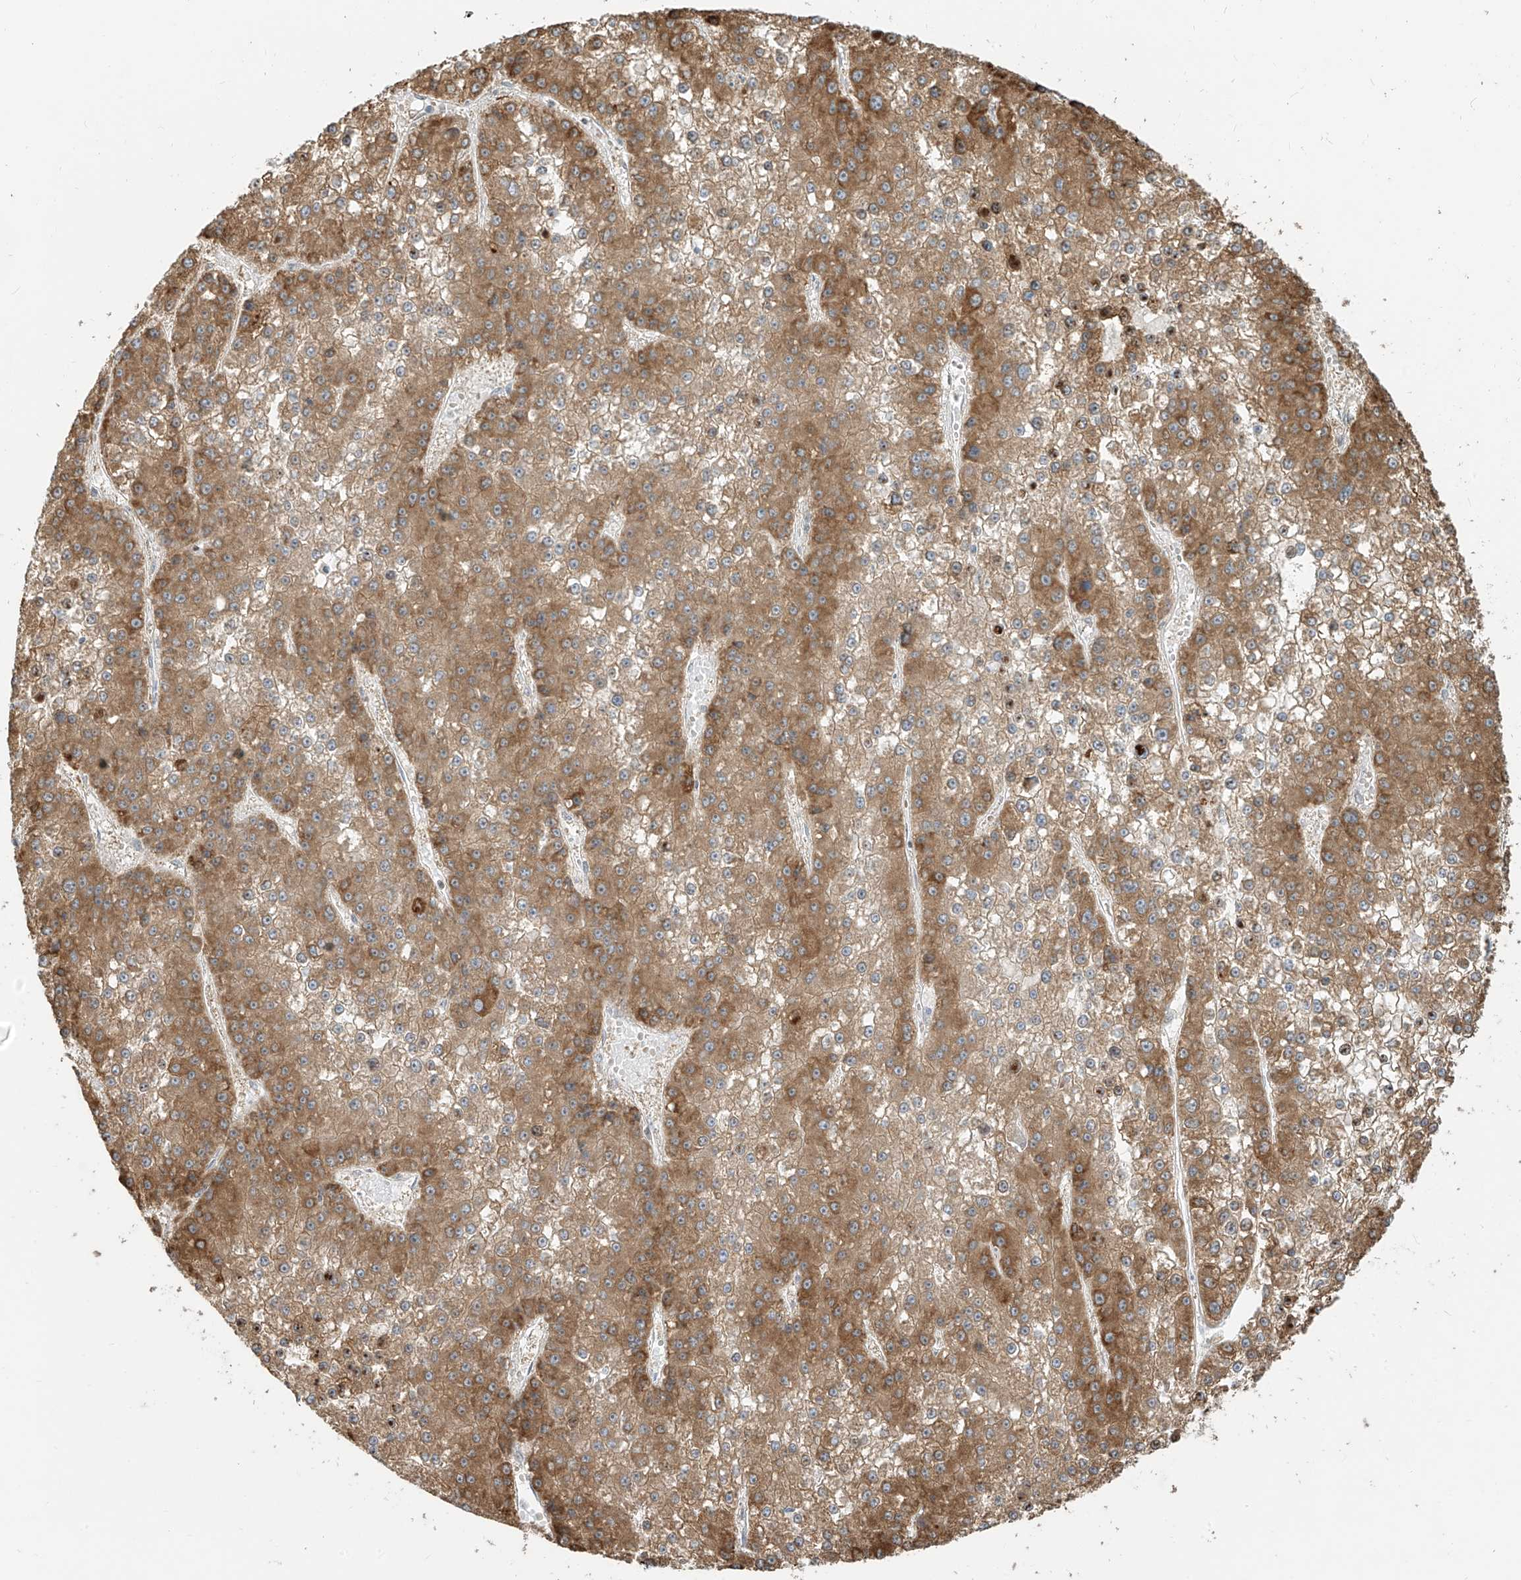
{"staining": {"intensity": "moderate", "quantity": ">75%", "location": "cytoplasmic/membranous"}, "tissue": "liver cancer", "cell_type": "Tumor cells", "image_type": "cancer", "snomed": [{"axis": "morphology", "description": "Carcinoma, Hepatocellular, NOS"}, {"axis": "topography", "description": "Liver"}], "caption": "Liver hepatocellular carcinoma stained with immunohistochemistry demonstrates moderate cytoplasmic/membranous positivity in approximately >75% of tumor cells.", "gene": "ZMYM2", "patient": {"sex": "female", "age": 73}}